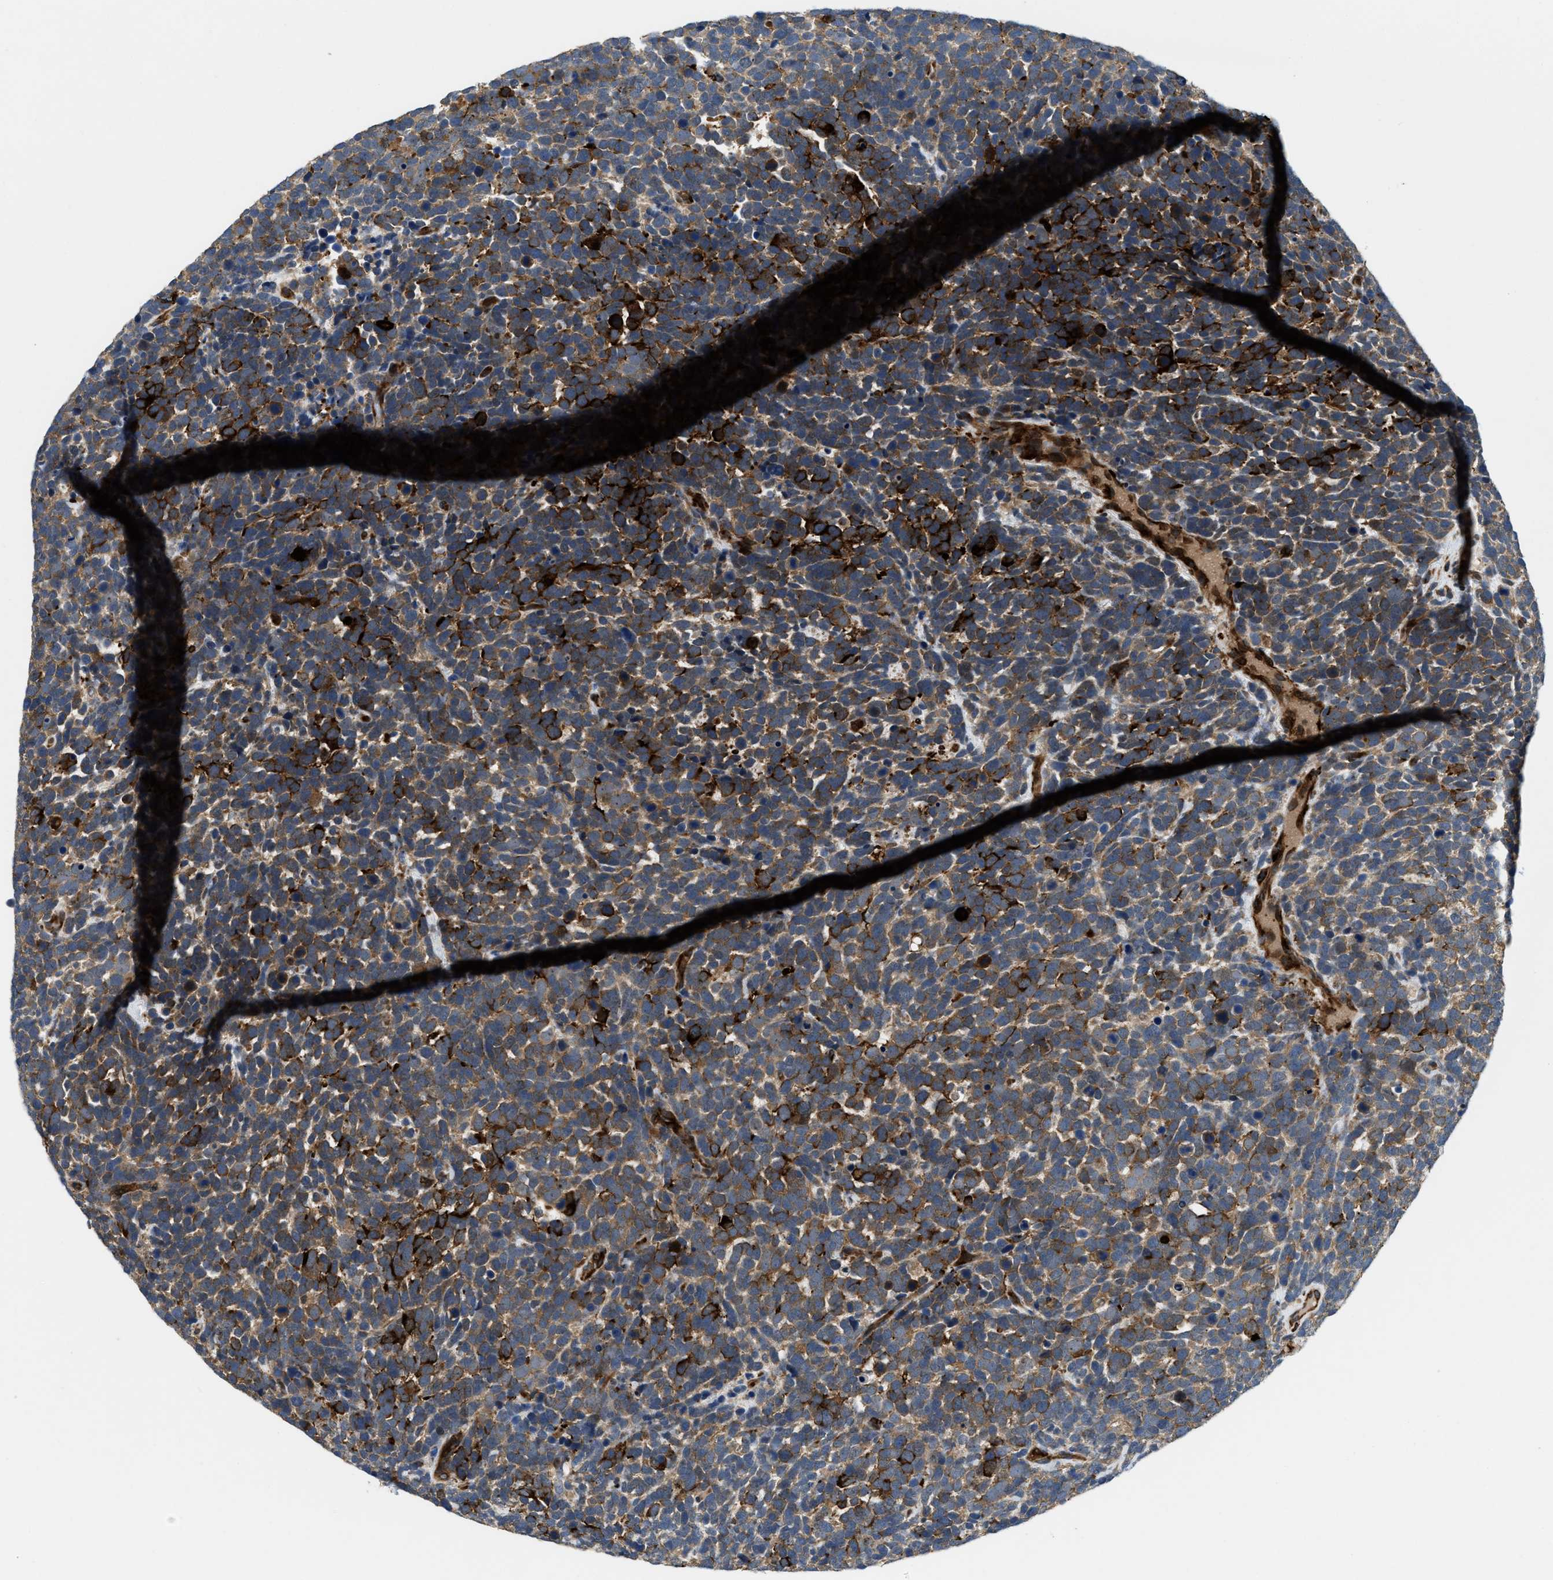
{"staining": {"intensity": "moderate", "quantity": ">75%", "location": "cytoplasmic/membranous"}, "tissue": "urothelial cancer", "cell_type": "Tumor cells", "image_type": "cancer", "snomed": [{"axis": "morphology", "description": "Urothelial carcinoma, High grade"}, {"axis": "topography", "description": "Urinary bladder"}], "caption": "An image of urothelial cancer stained for a protein reveals moderate cytoplasmic/membranous brown staining in tumor cells.", "gene": "ZNF599", "patient": {"sex": "female", "age": 82}}